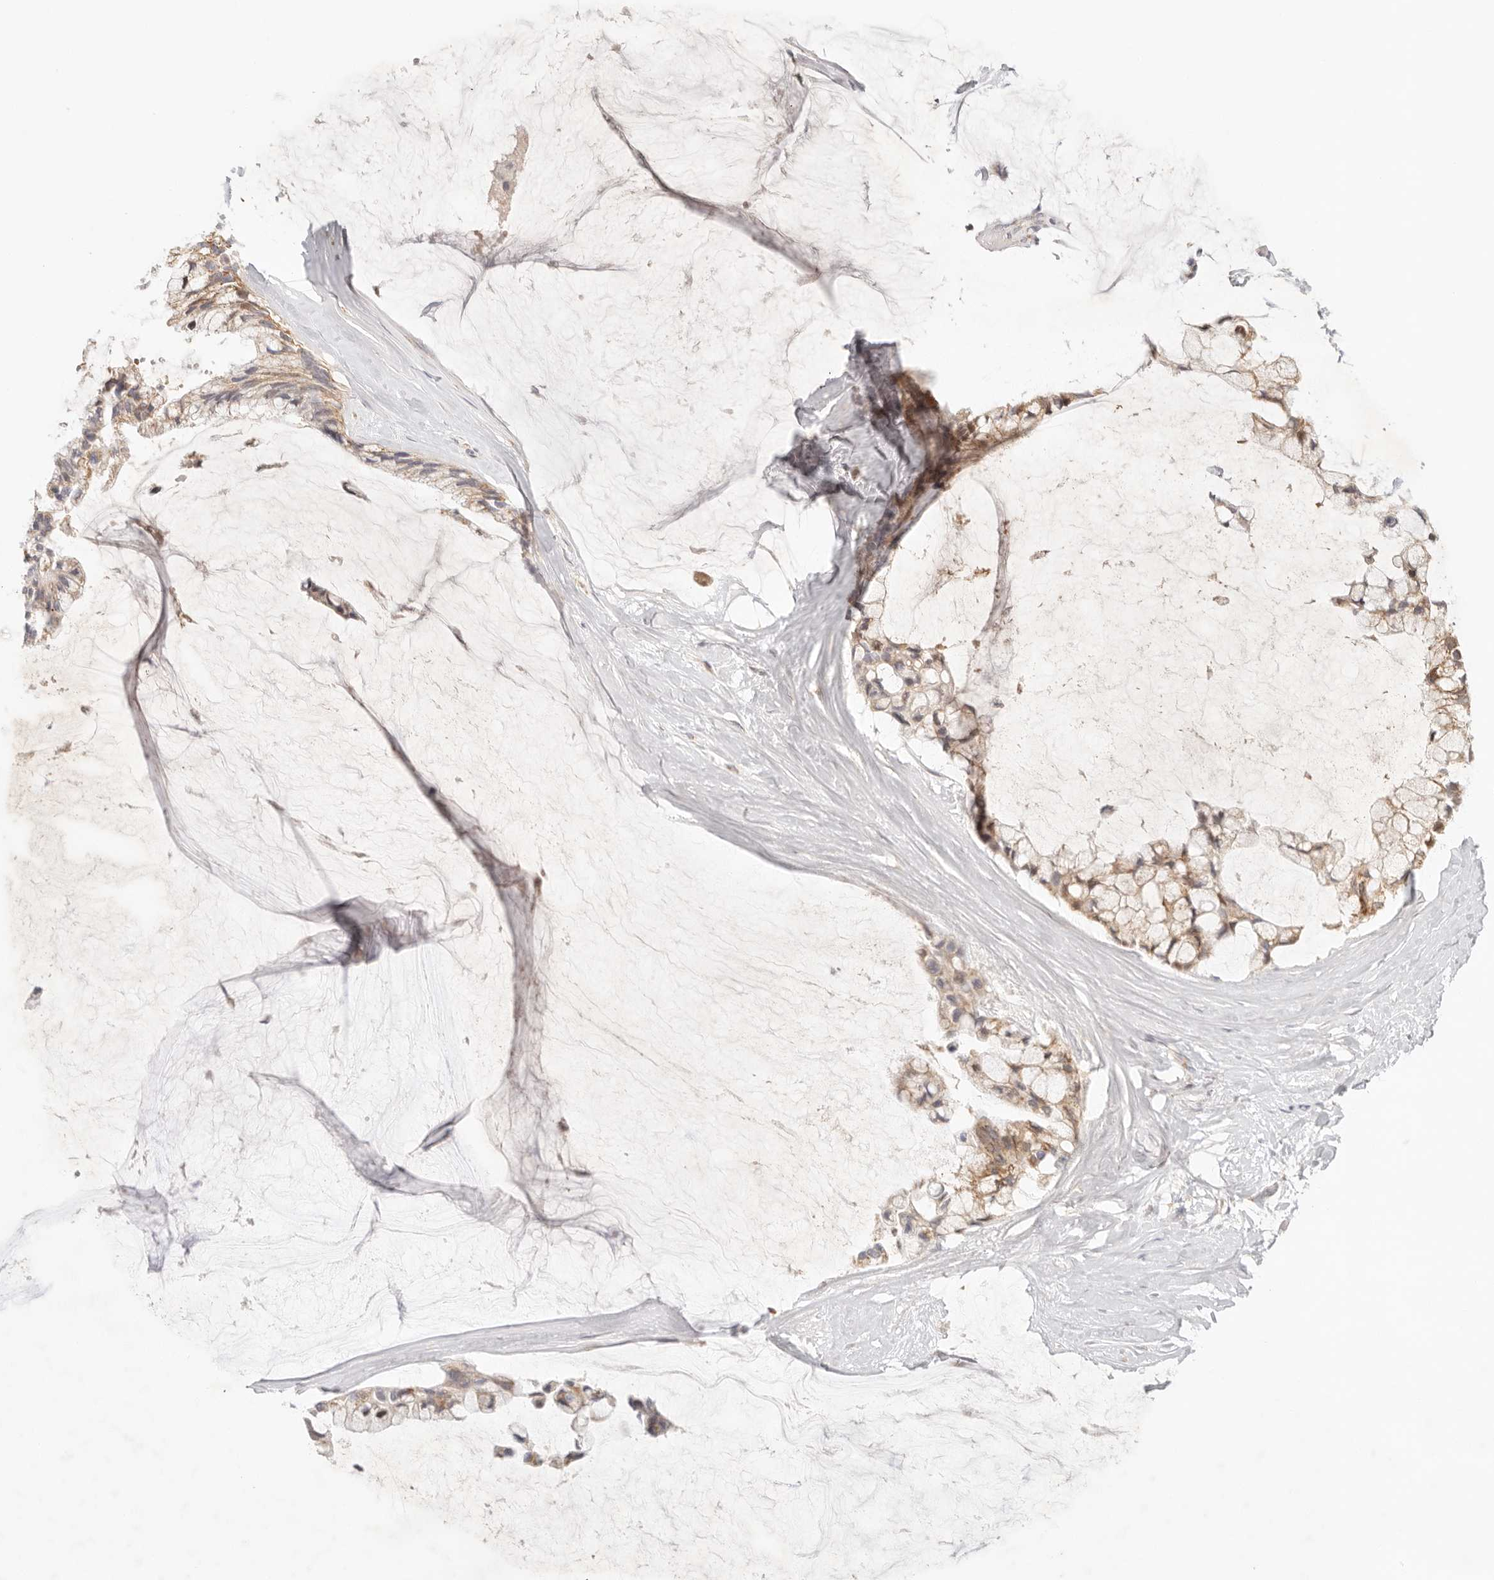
{"staining": {"intensity": "weak", "quantity": ">75%", "location": "cytoplasmic/membranous"}, "tissue": "ovarian cancer", "cell_type": "Tumor cells", "image_type": "cancer", "snomed": [{"axis": "morphology", "description": "Cystadenocarcinoma, mucinous, NOS"}, {"axis": "topography", "description": "Ovary"}], "caption": "A brown stain labels weak cytoplasmic/membranous positivity of a protein in ovarian mucinous cystadenocarcinoma tumor cells. (DAB (3,3'-diaminobenzidine) IHC with brightfield microscopy, high magnification).", "gene": "COA6", "patient": {"sex": "female", "age": 39}}